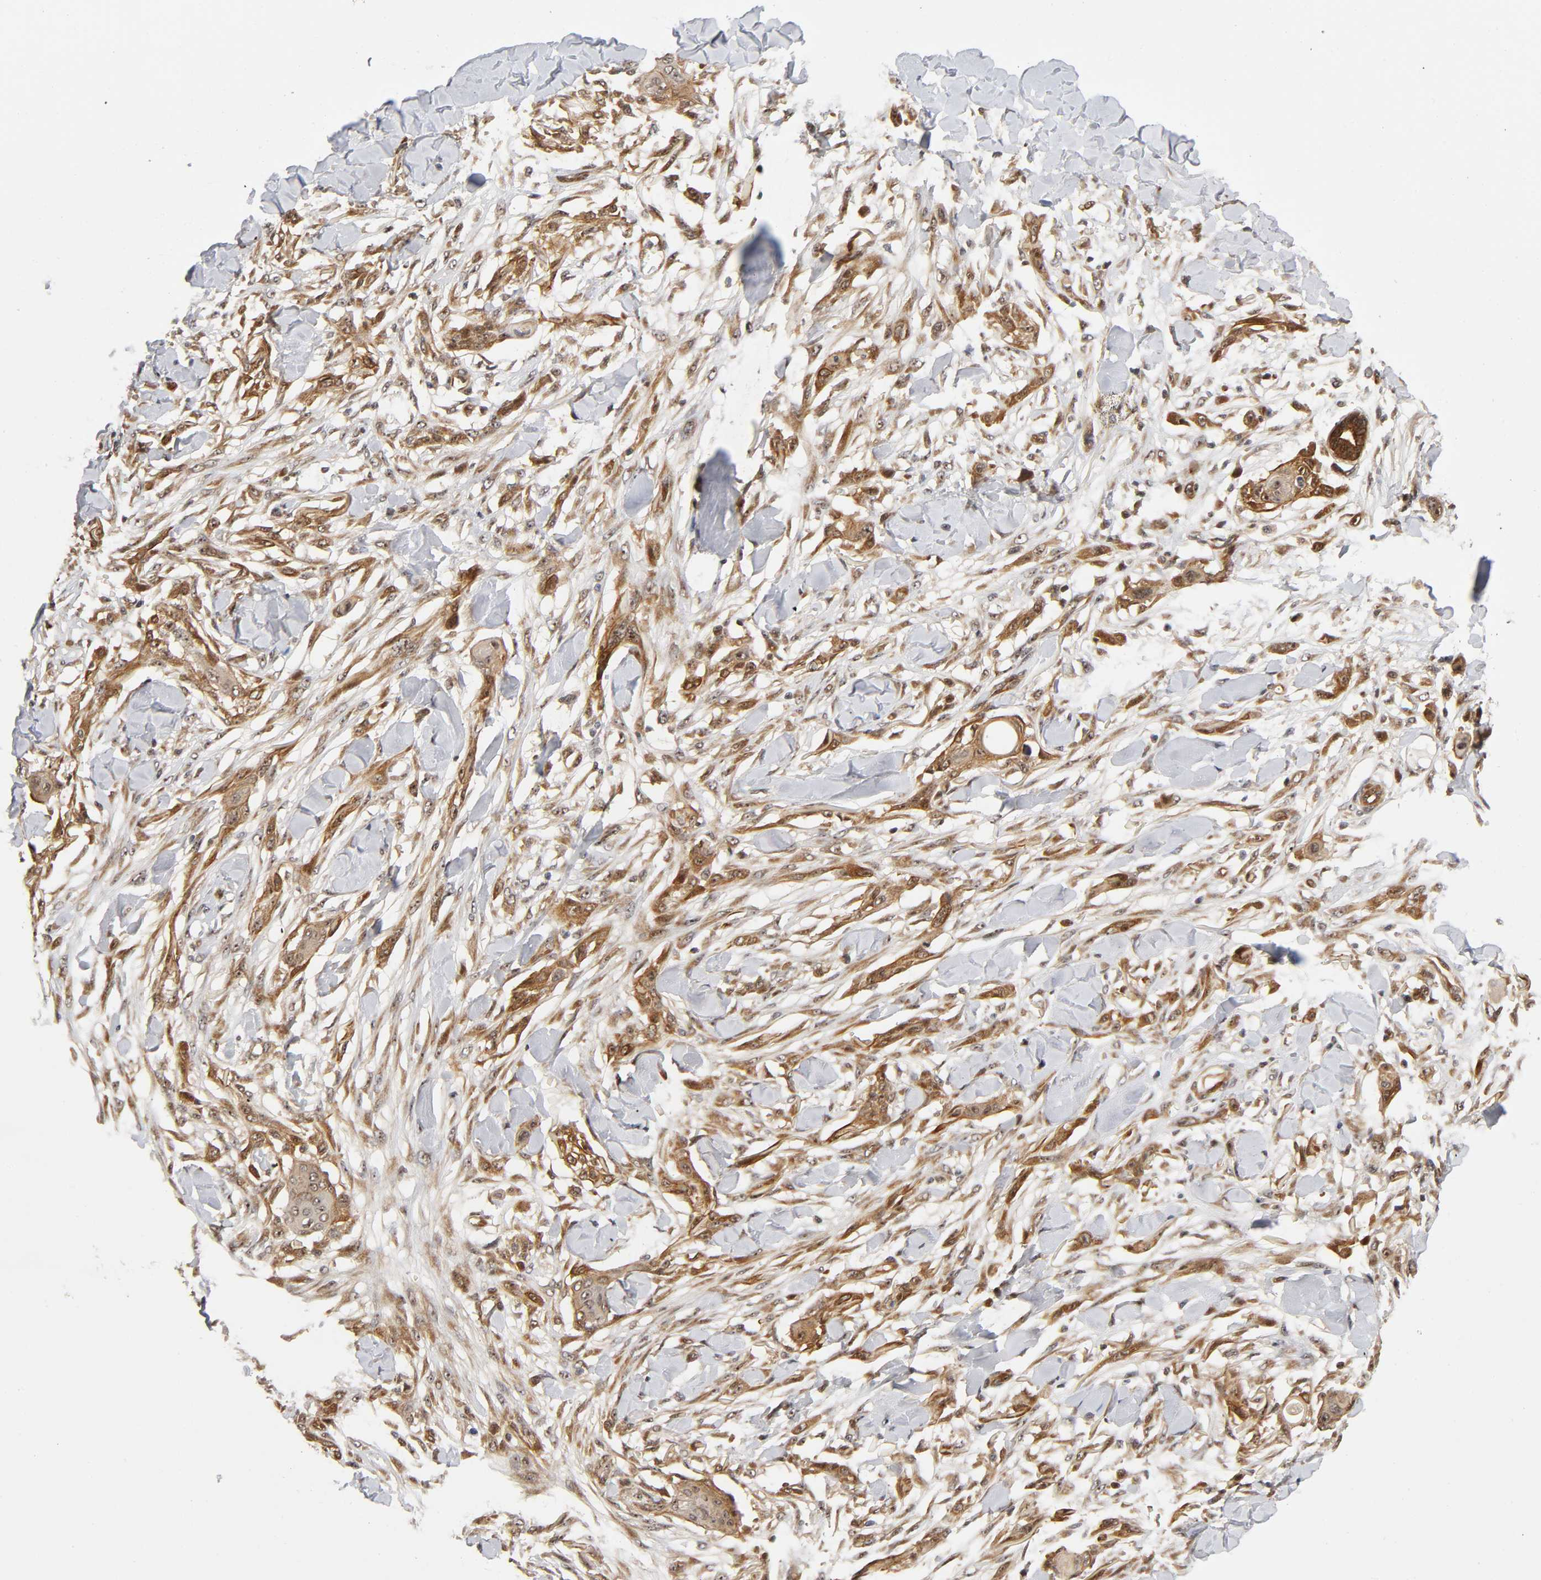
{"staining": {"intensity": "moderate", "quantity": ">75%", "location": "cytoplasmic/membranous"}, "tissue": "skin cancer", "cell_type": "Tumor cells", "image_type": "cancer", "snomed": [{"axis": "morphology", "description": "Normal tissue, NOS"}, {"axis": "morphology", "description": "Squamous cell carcinoma, NOS"}, {"axis": "topography", "description": "Skin"}], "caption": "A micrograph showing moderate cytoplasmic/membranous staining in about >75% of tumor cells in skin squamous cell carcinoma, as visualized by brown immunohistochemical staining.", "gene": "IQCJ-SCHIP1", "patient": {"sex": "female", "age": 59}}